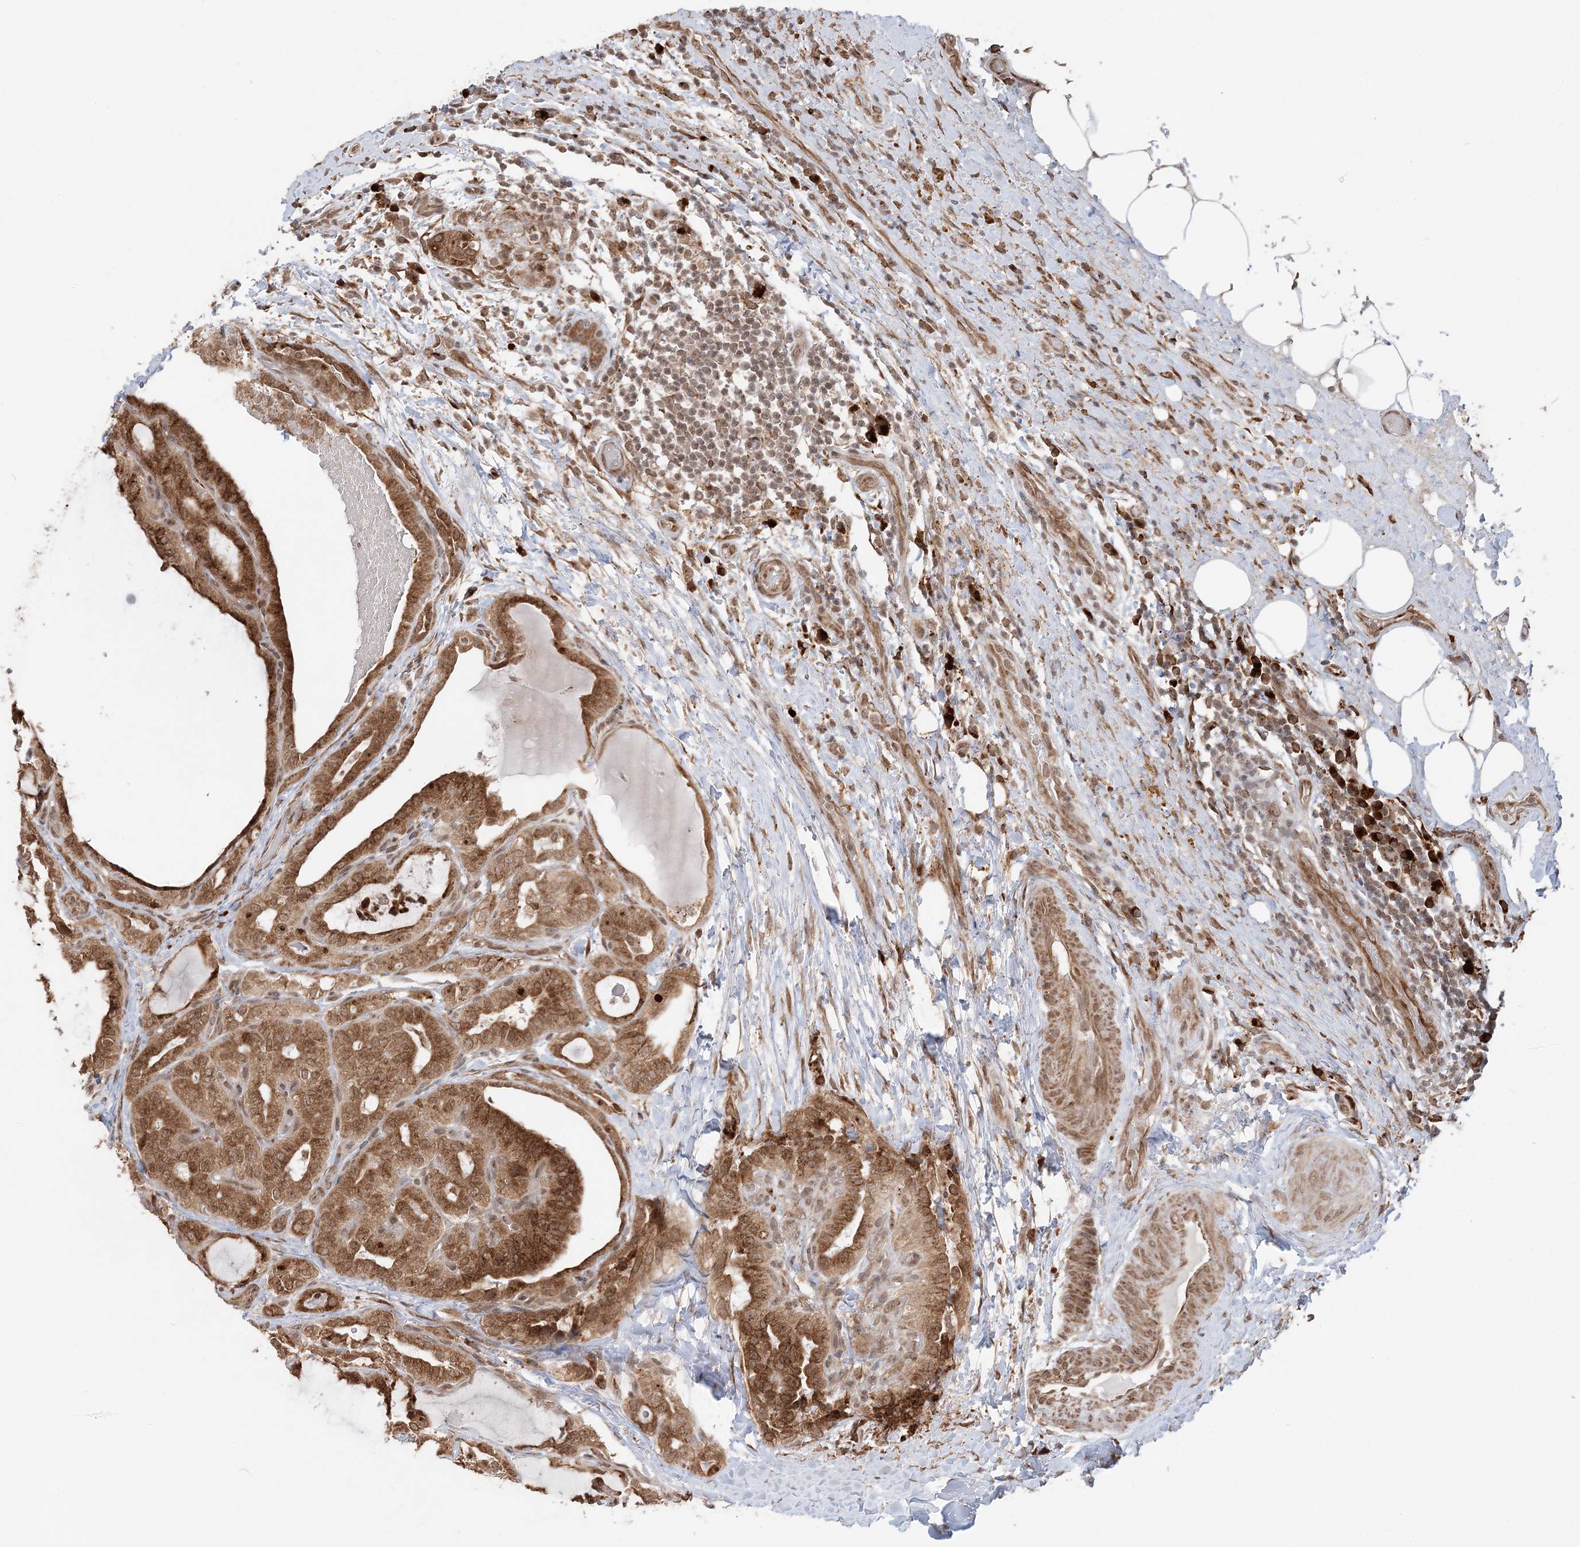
{"staining": {"intensity": "strong", "quantity": ">75%", "location": "cytoplasmic/membranous"}, "tissue": "thyroid cancer", "cell_type": "Tumor cells", "image_type": "cancer", "snomed": [{"axis": "morphology", "description": "Papillary adenocarcinoma, NOS"}, {"axis": "topography", "description": "Thyroid gland"}], "caption": "This is an image of immunohistochemistry staining of thyroid papillary adenocarcinoma, which shows strong expression in the cytoplasmic/membranous of tumor cells.", "gene": "TMED10", "patient": {"sex": "male", "age": 77}}